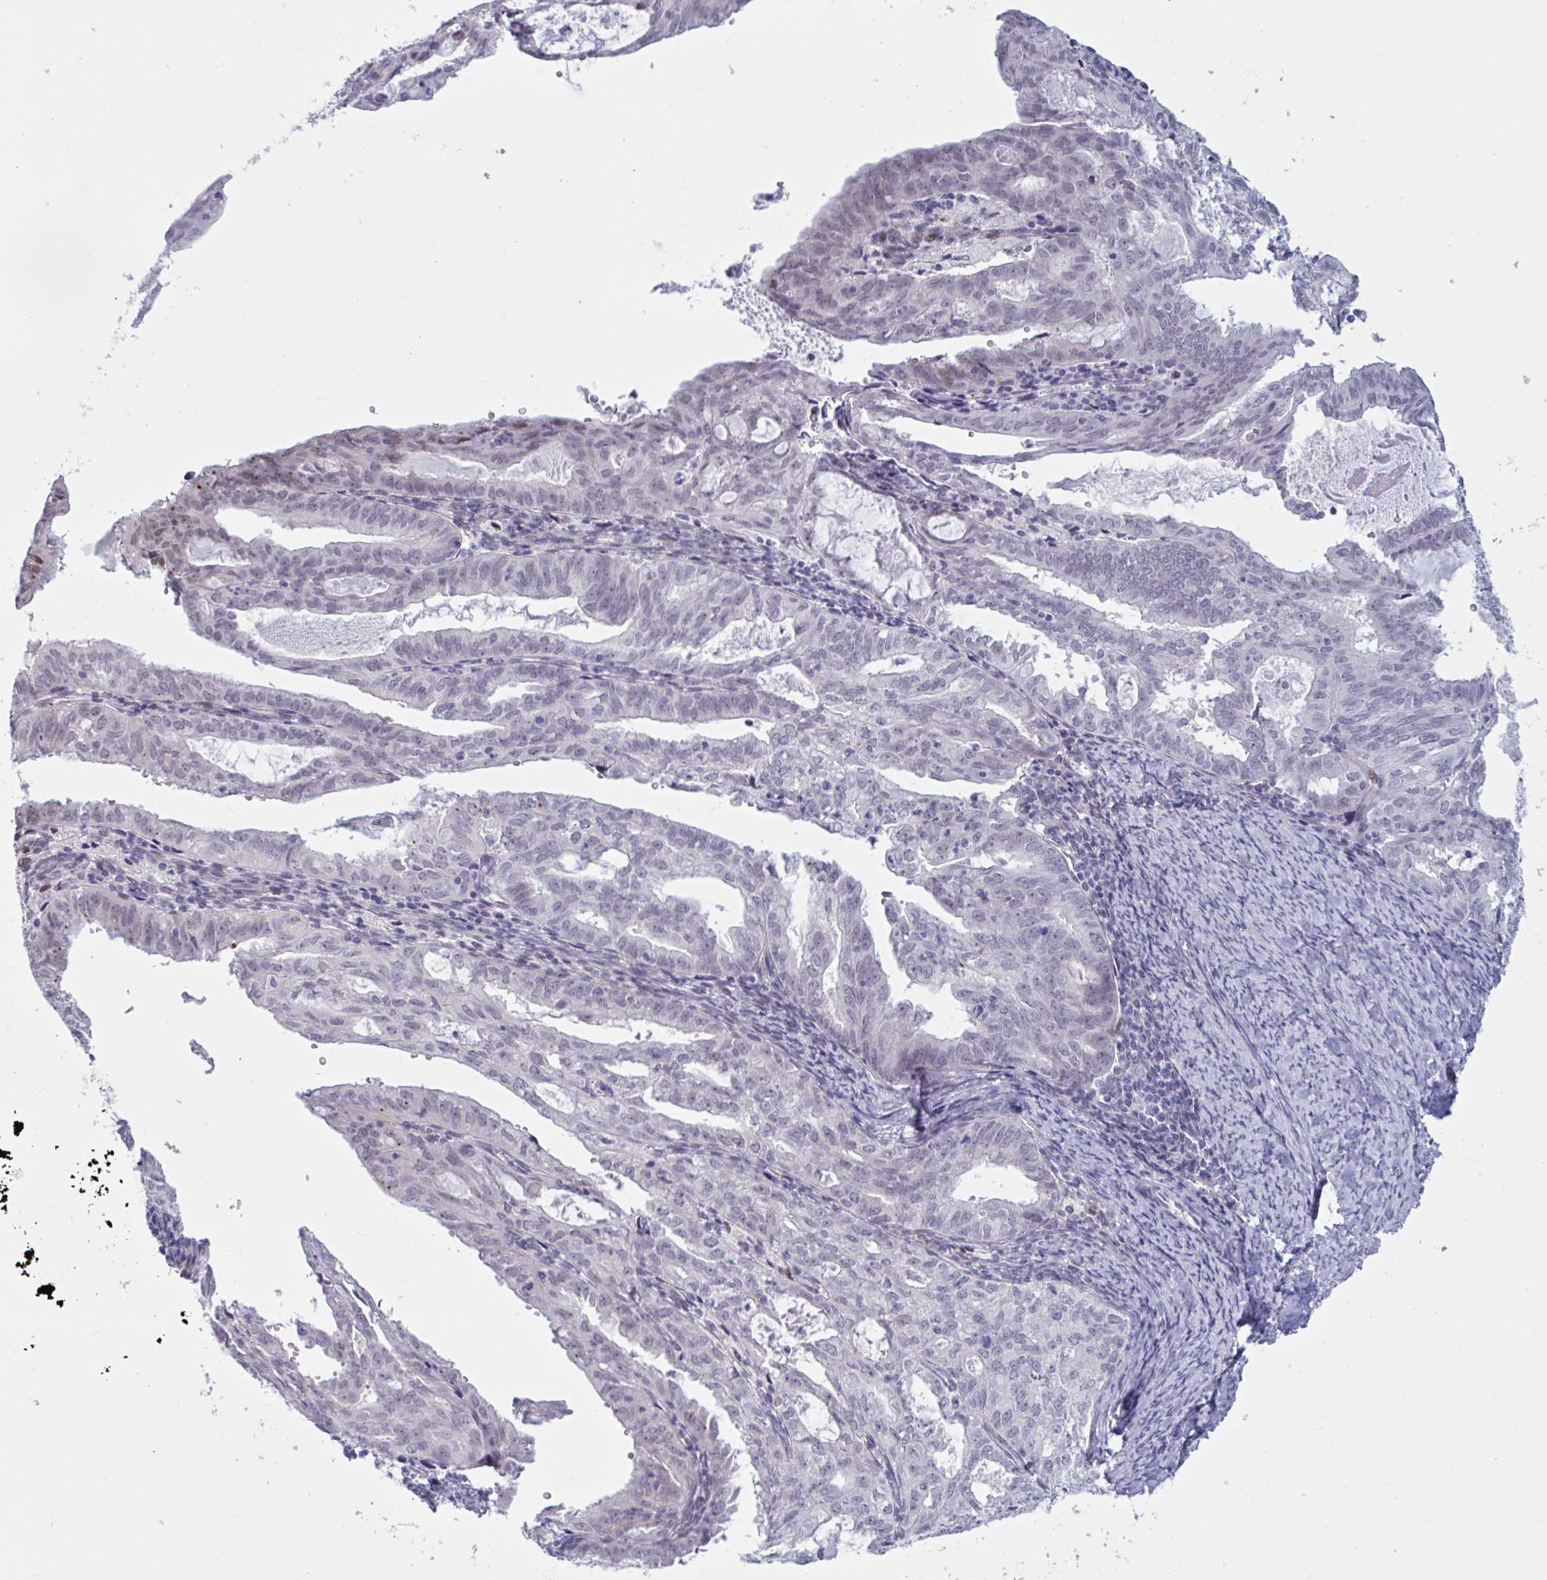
{"staining": {"intensity": "negative", "quantity": "none", "location": "none"}, "tissue": "endometrial cancer", "cell_type": "Tumor cells", "image_type": "cancer", "snomed": [{"axis": "morphology", "description": "Adenocarcinoma, NOS"}, {"axis": "topography", "description": "Endometrium"}], "caption": "High power microscopy image of an IHC image of endometrial cancer (adenocarcinoma), revealing no significant positivity in tumor cells.", "gene": "TCEAL8", "patient": {"sex": "female", "age": 70}}